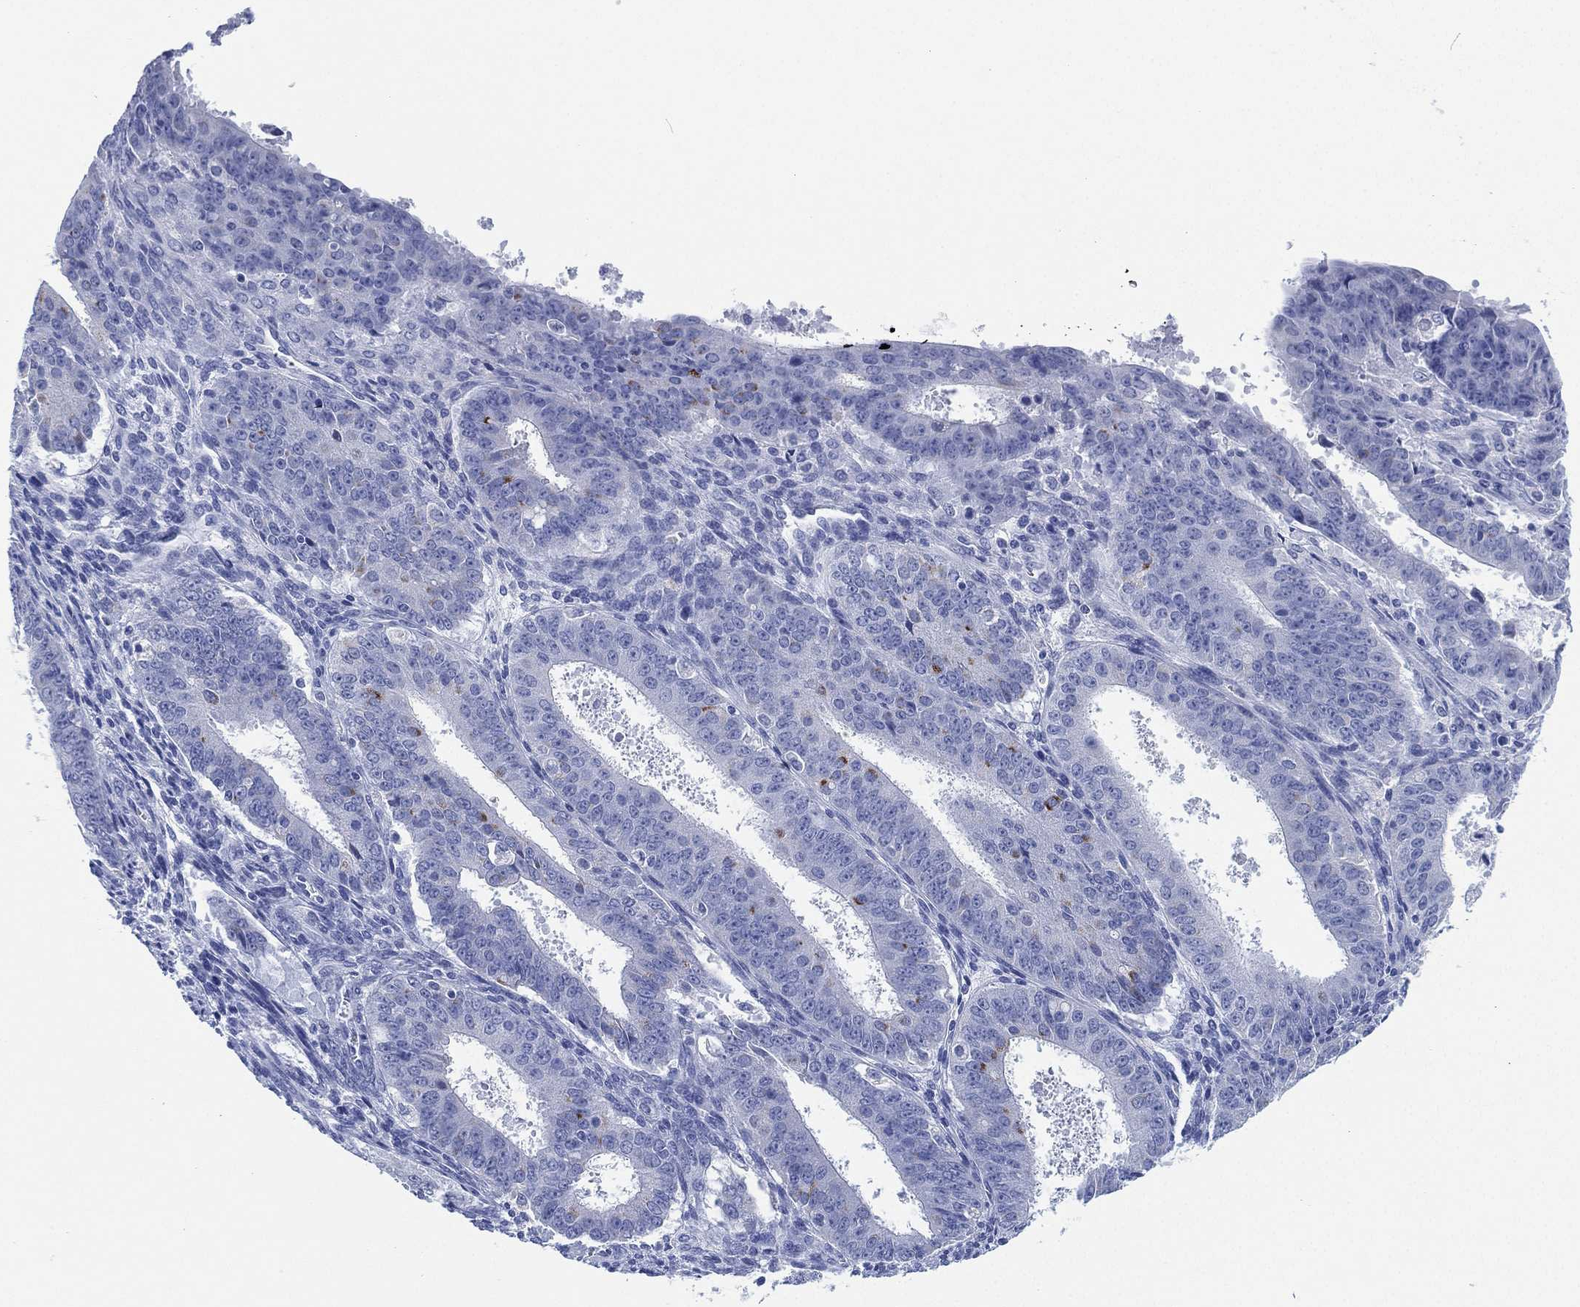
{"staining": {"intensity": "negative", "quantity": "none", "location": "none"}, "tissue": "ovarian cancer", "cell_type": "Tumor cells", "image_type": "cancer", "snomed": [{"axis": "morphology", "description": "Carcinoma, endometroid"}, {"axis": "topography", "description": "Ovary"}], "caption": "Protein analysis of endometroid carcinoma (ovarian) displays no significant positivity in tumor cells.", "gene": "SLC9C2", "patient": {"sex": "female", "age": 42}}